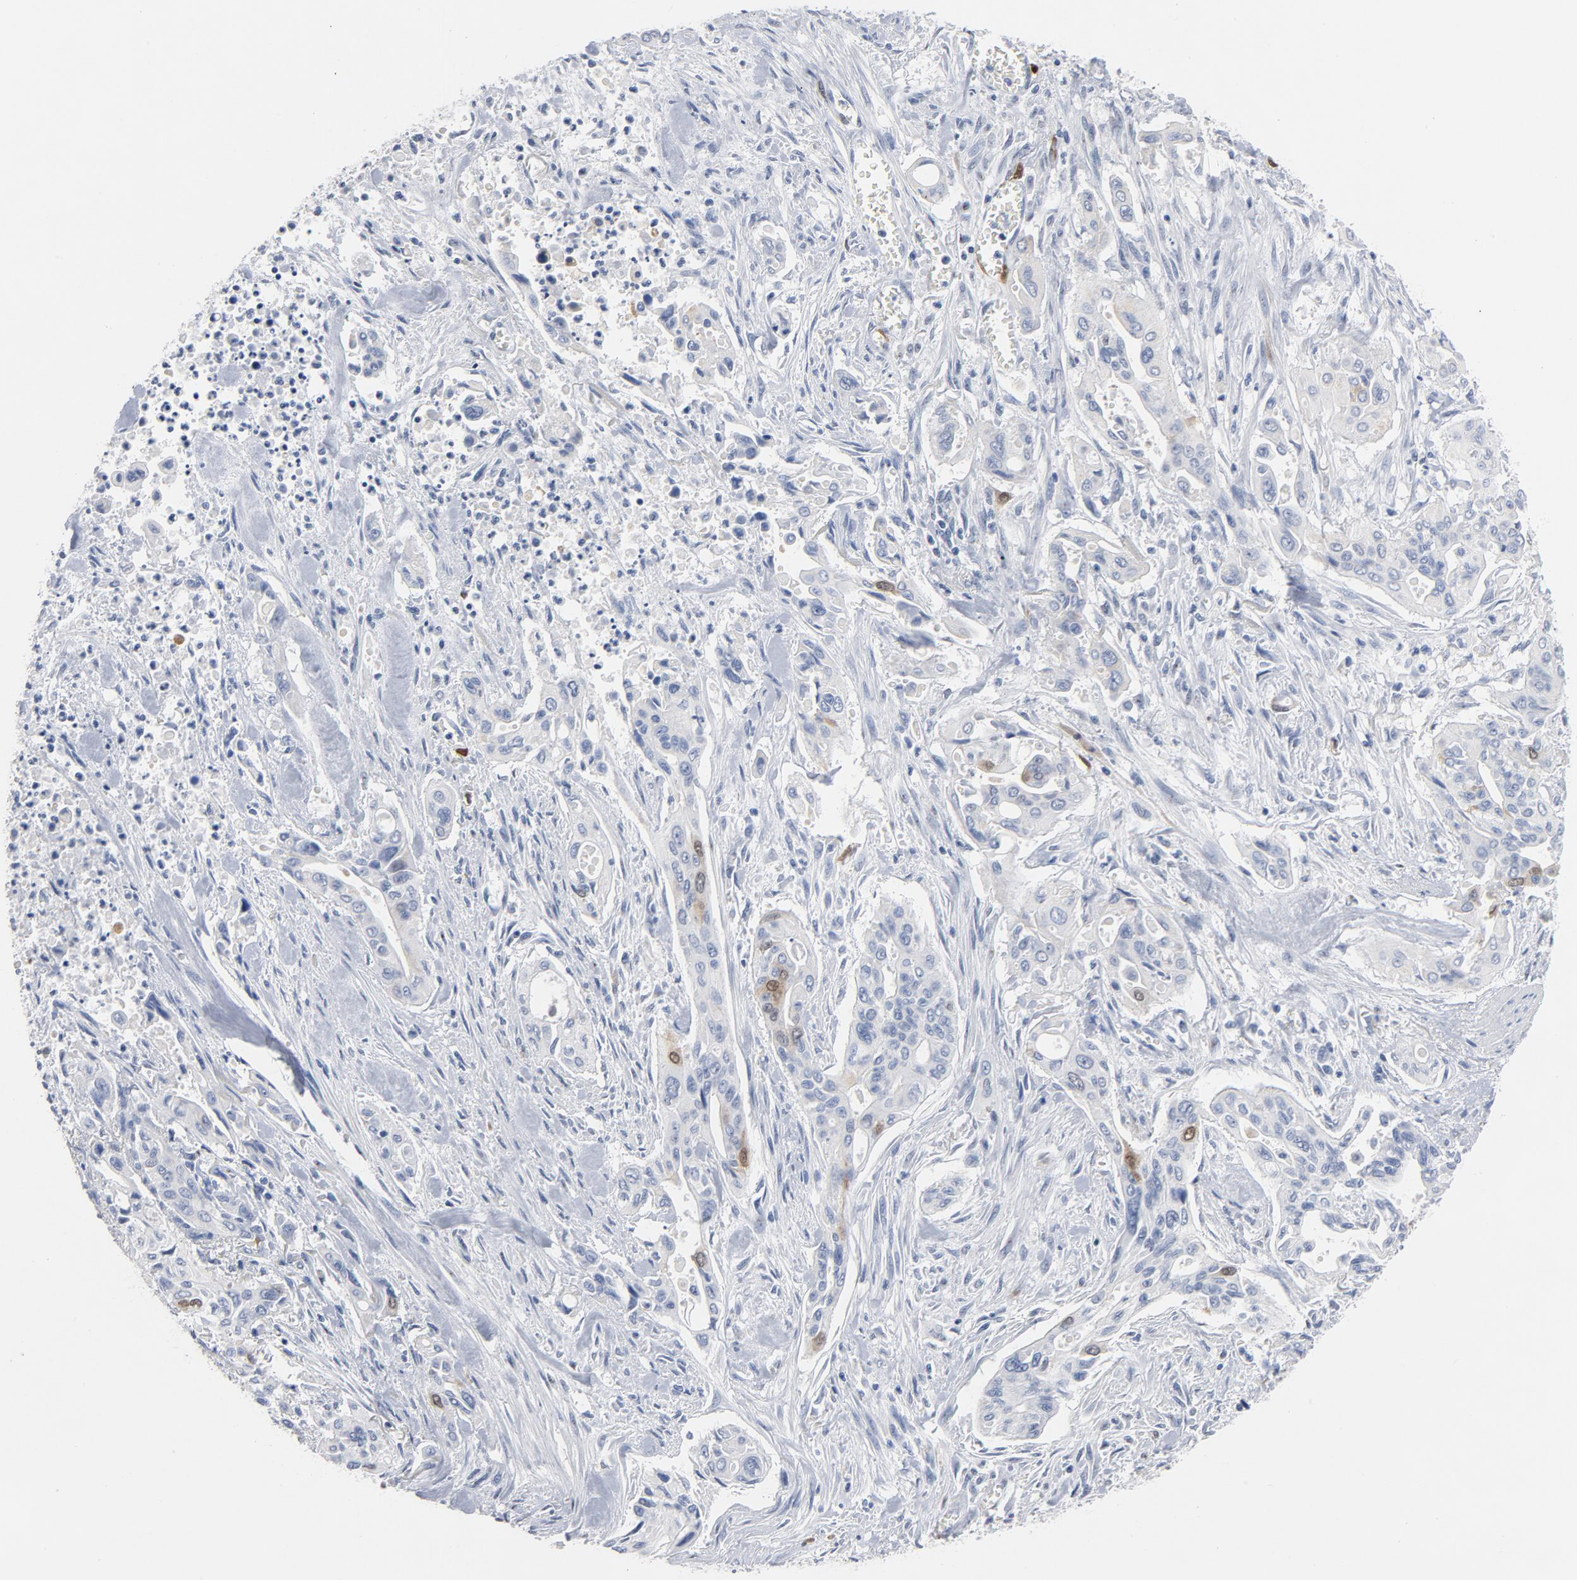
{"staining": {"intensity": "weak", "quantity": "<25%", "location": "nuclear"}, "tissue": "pancreatic cancer", "cell_type": "Tumor cells", "image_type": "cancer", "snomed": [{"axis": "morphology", "description": "Adenocarcinoma, NOS"}, {"axis": "topography", "description": "Pancreas"}], "caption": "Immunohistochemistry (IHC) of pancreatic adenocarcinoma exhibits no staining in tumor cells.", "gene": "CDC20", "patient": {"sex": "male", "age": 77}}